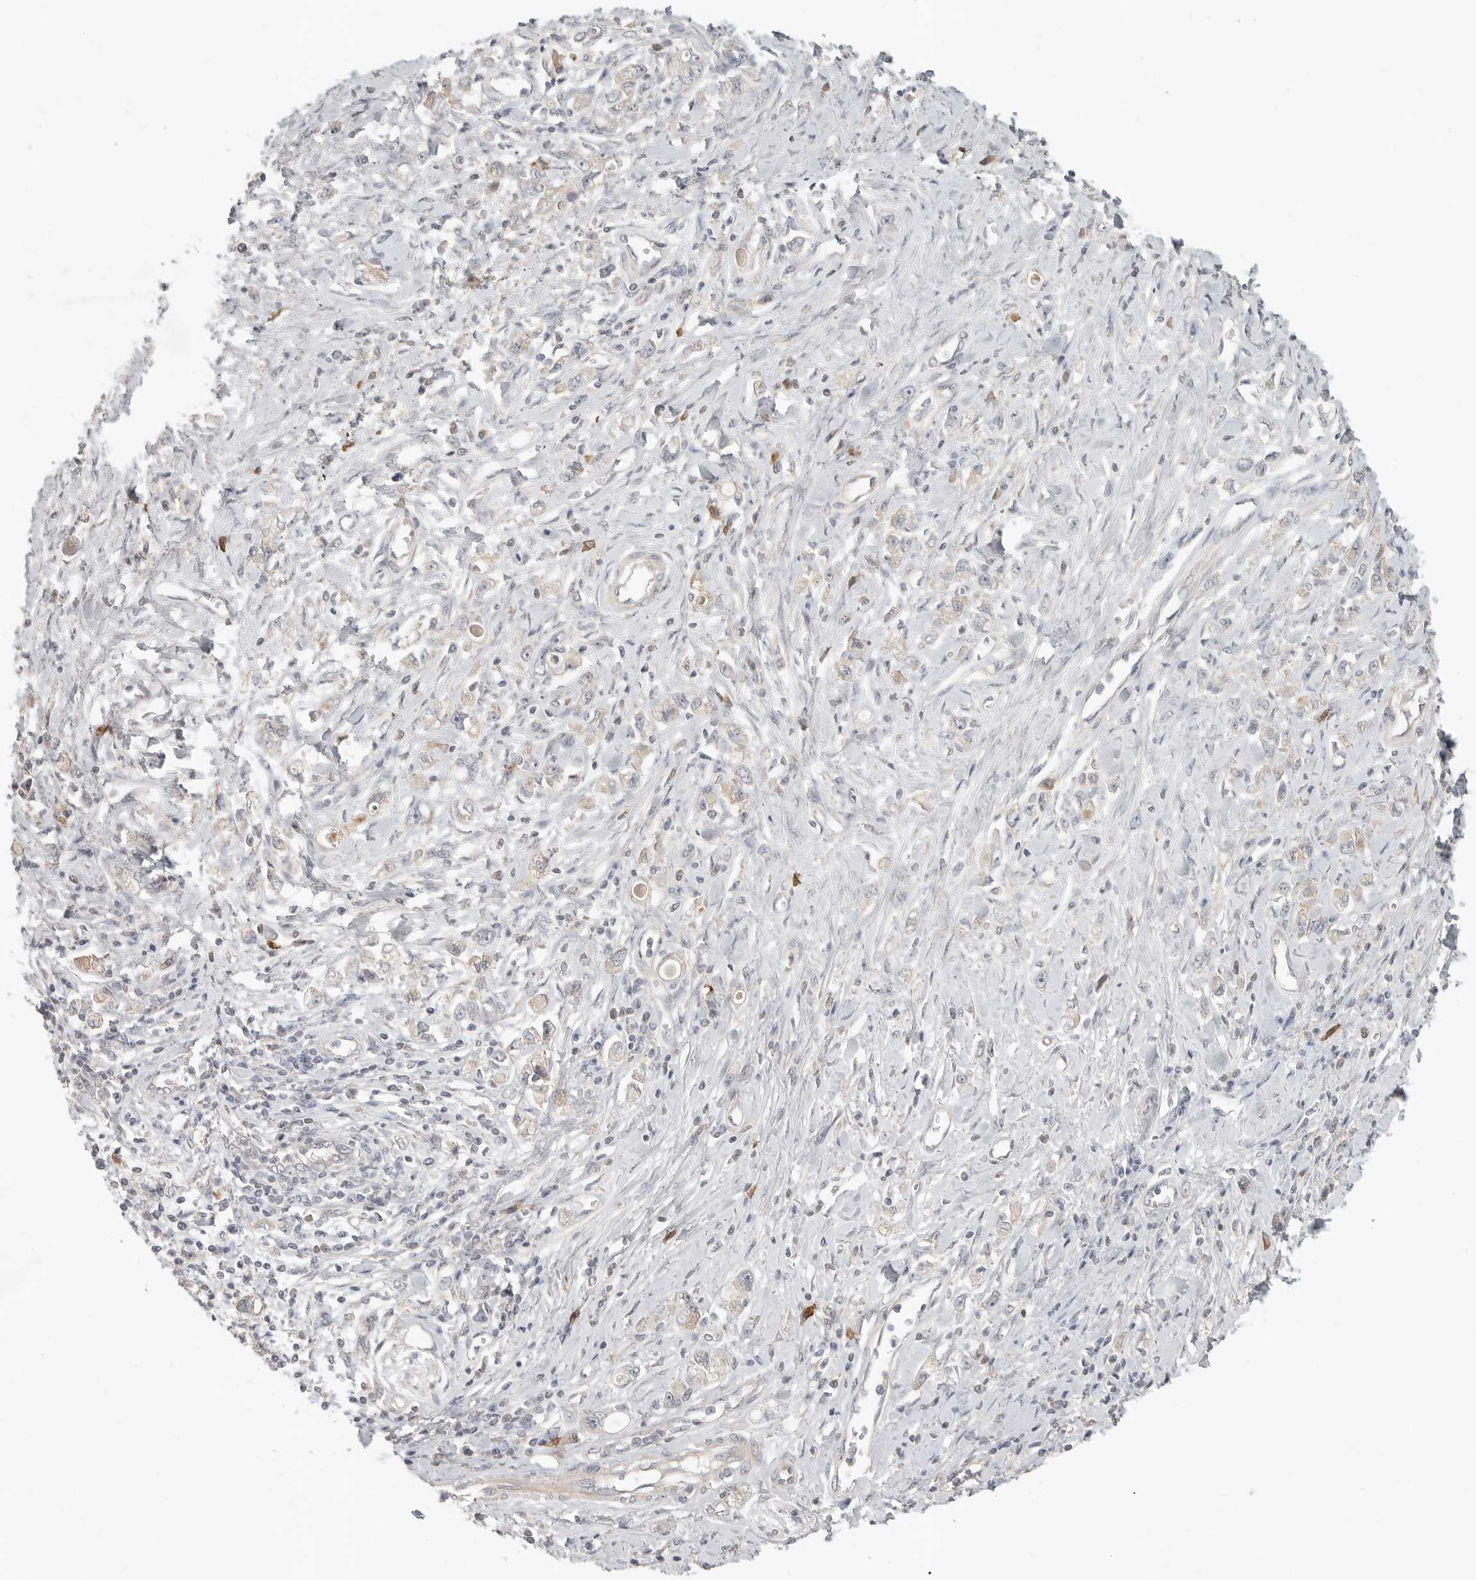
{"staining": {"intensity": "weak", "quantity": "<25%", "location": "cytoplasmic/membranous"}, "tissue": "stomach cancer", "cell_type": "Tumor cells", "image_type": "cancer", "snomed": [{"axis": "morphology", "description": "Adenocarcinoma, NOS"}, {"axis": "topography", "description": "Stomach"}], "caption": "Histopathology image shows no significant protein expression in tumor cells of stomach cancer.", "gene": "SLC25A36", "patient": {"sex": "female", "age": 76}}